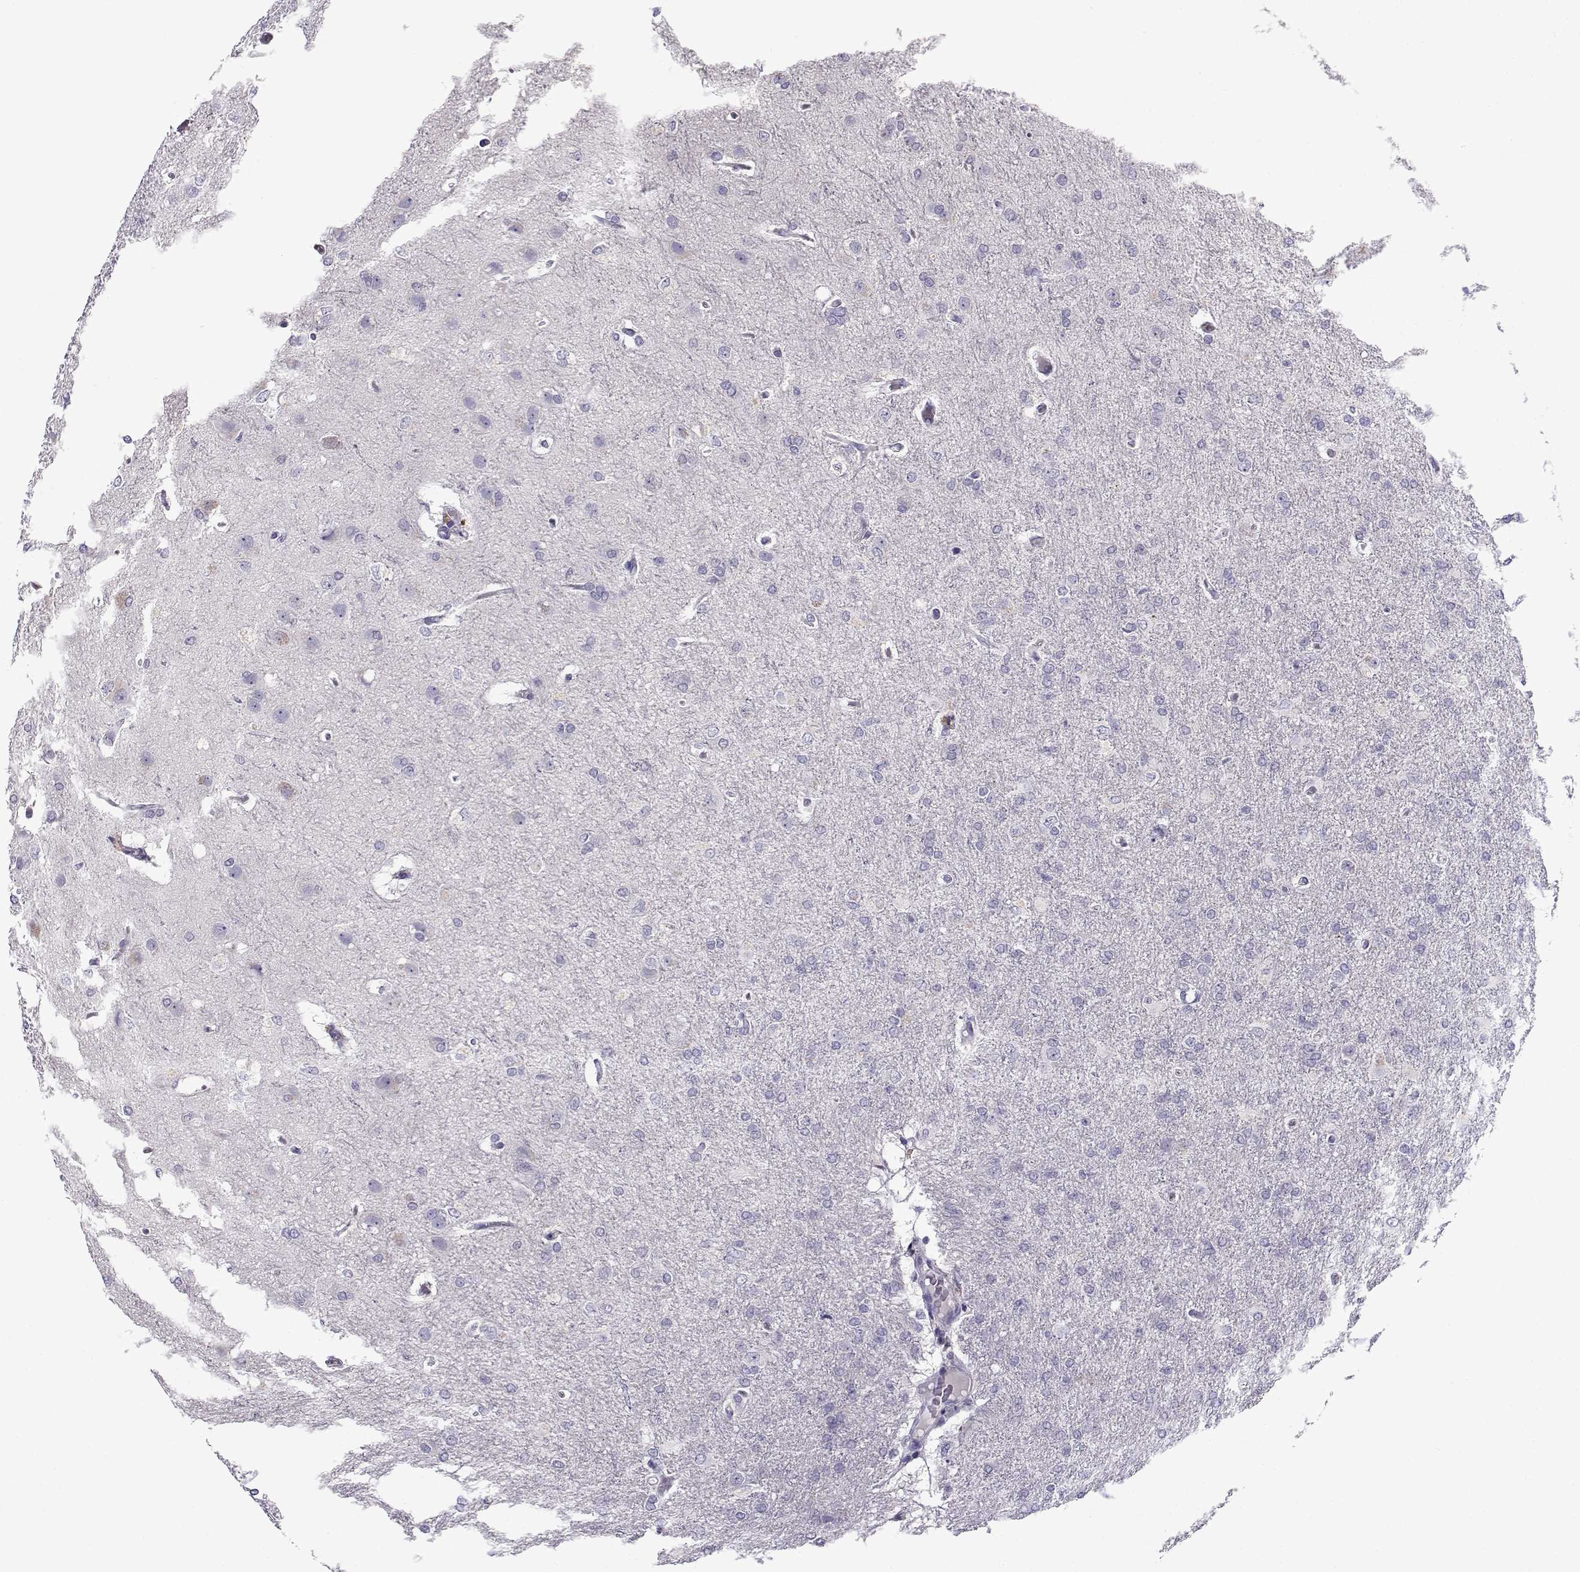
{"staining": {"intensity": "negative", "quantity": "none", "location": "none"}, "tissue": "glioma", "cell_type": "Tumor cells", "image_type": "cancer", "snomed": [{"axis": "morphology", "description": "Glioma, malignant, High grade"}, {"axis": "topography", "description": "Brain"}], "caption": "High magnification brightfield microscopy of glioma stained with DAB (3,3'-diaminobenzidine) (brown) and counterstained with hematoxylin (blue): tumor cells show no significant positivity.", "gene": "FAM166A", "patient": {"sex": "male", "age": 68}}